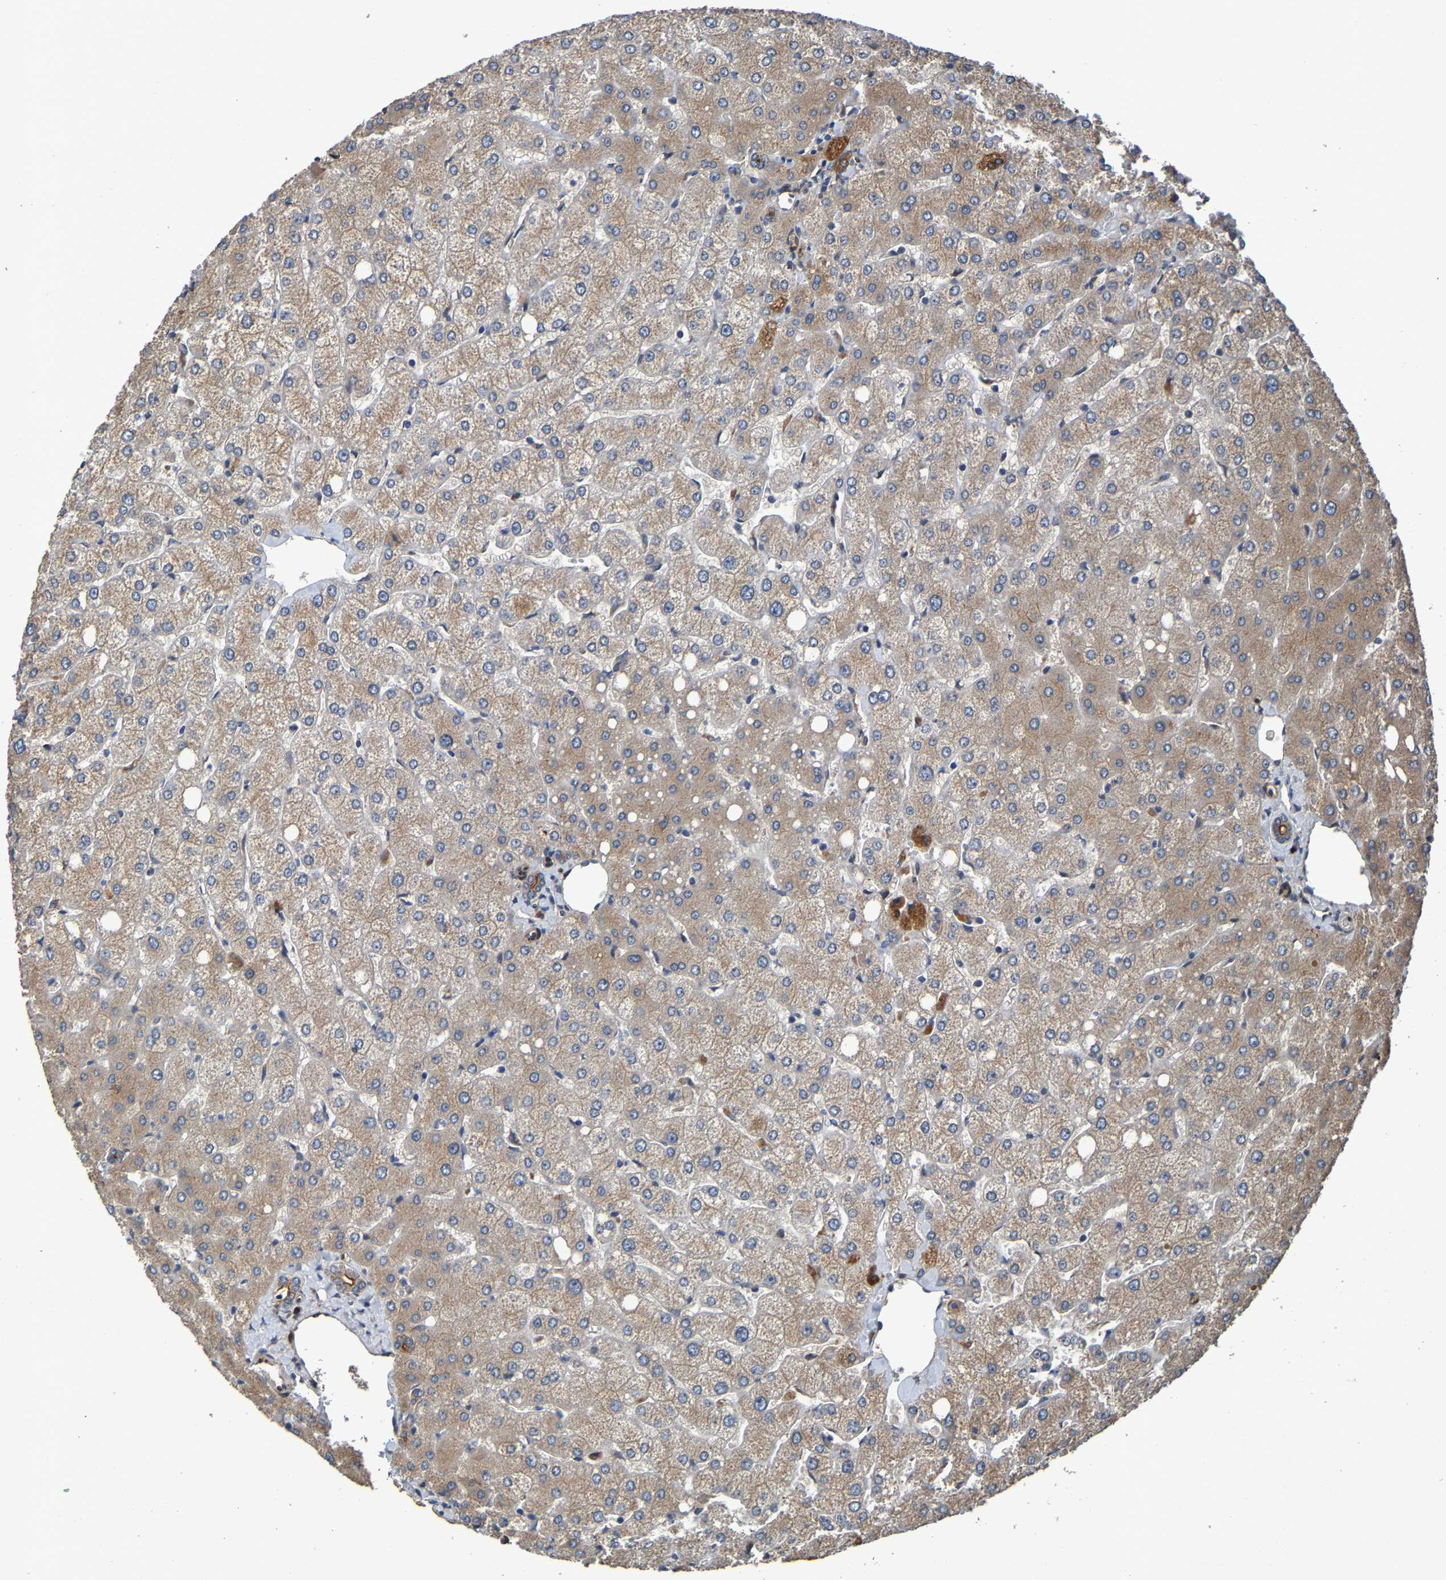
{"staining": {"intensity": "strong", "quantity": "<25%", "location": "cytoplasmic/membranous"}, "tissue": "liver", "cell_type": "Cholangiocytes", "image_type": "normal", "snomed": [{"axis": "morphology", "description": "Normal tissue, NOS"}, {"axis": "topography", "description": "Liver"}], "caption": "Immunohistochemical staining of unremarkable human liver shows medium levels of strong cytoplasmic/membranous positivity in approximately <25% of cholangiocytes.", "gene": "MACC1", "patient": {"sex": "female", "age": 54}}